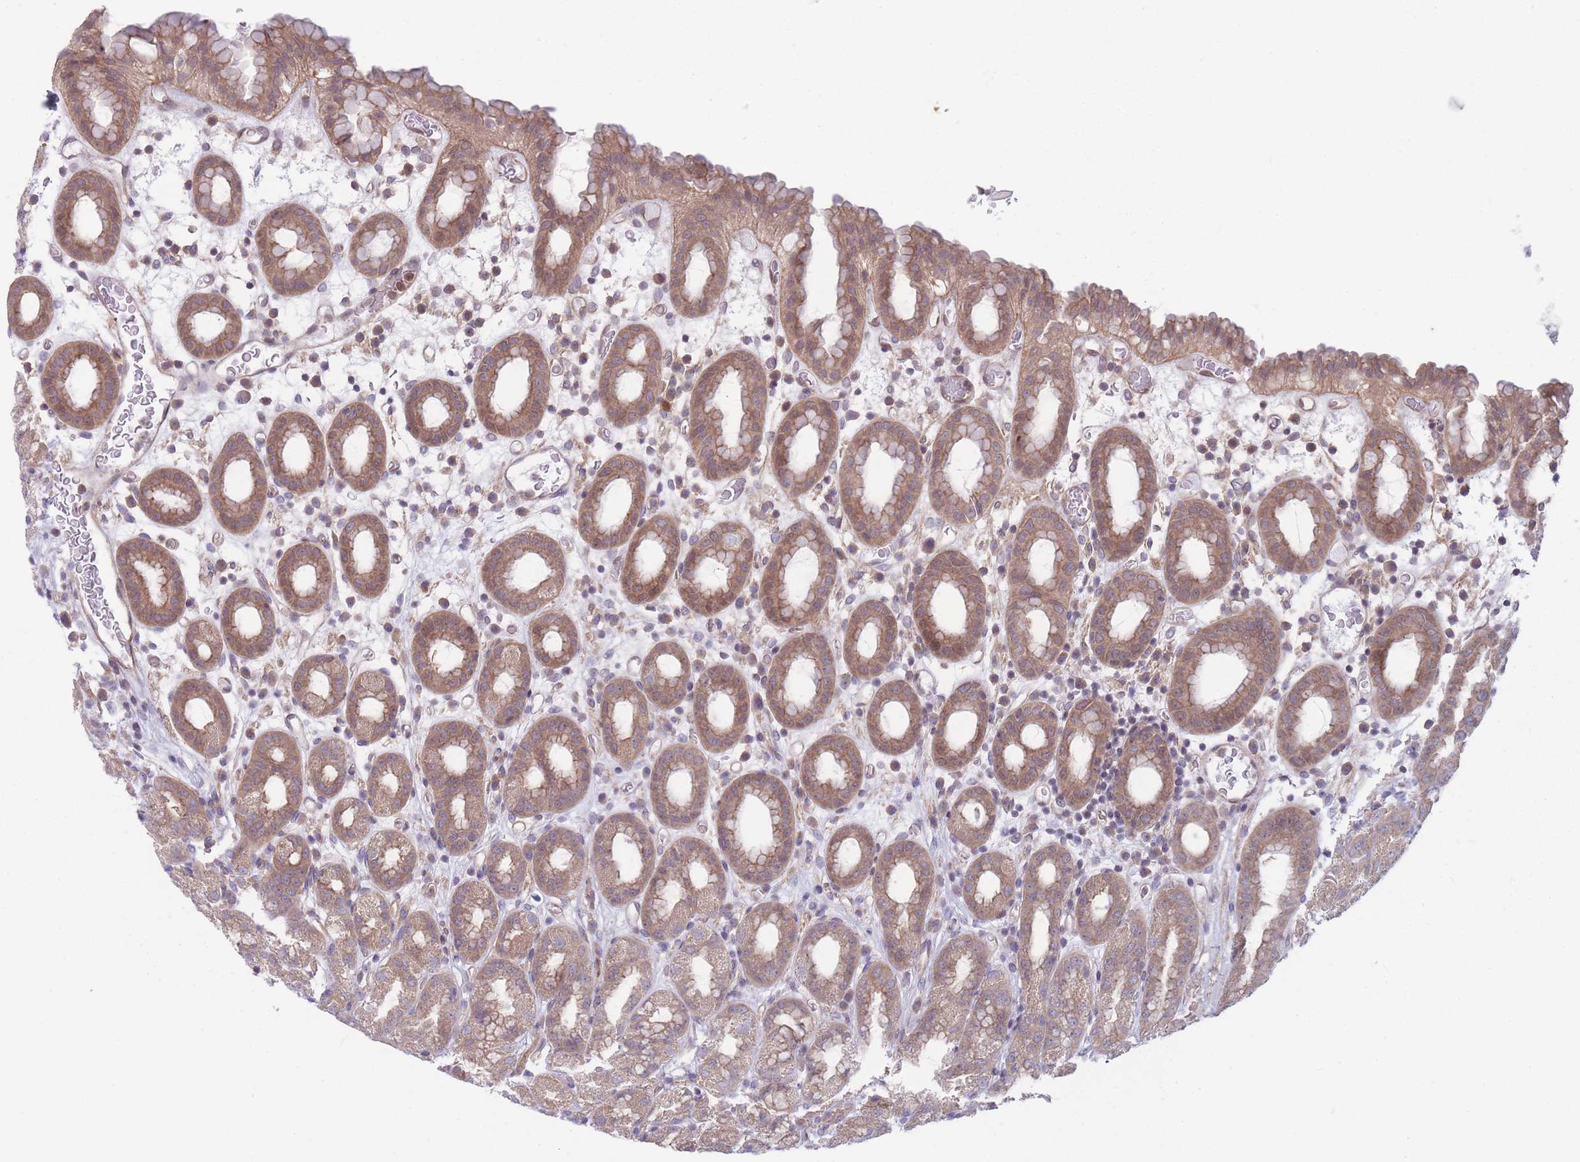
{"staining": {"intensity": "moderate", "quantity": ">75%", "location": "cytoplasmic/membranous"}, "tissue": "stomach", "cell_type": "Glandular cells", "image_type": "normal", "snomed": [{"axis": "morphology", "description": "Normal tissue, NOS"}, {"axis": "topography", "description": "Stomach, upper"}, {"axis": "topography", "description": "Stomach, lower"}, {"axis": "topography", "description": "Small intestine"}], "caption": "Glandular cells display medium levels of moderate cytoplasmic/membranous staining in about >75% of cells in normal stomach.", "gene": "VRK2", "patient": {"sex": "male", "age": 68}}